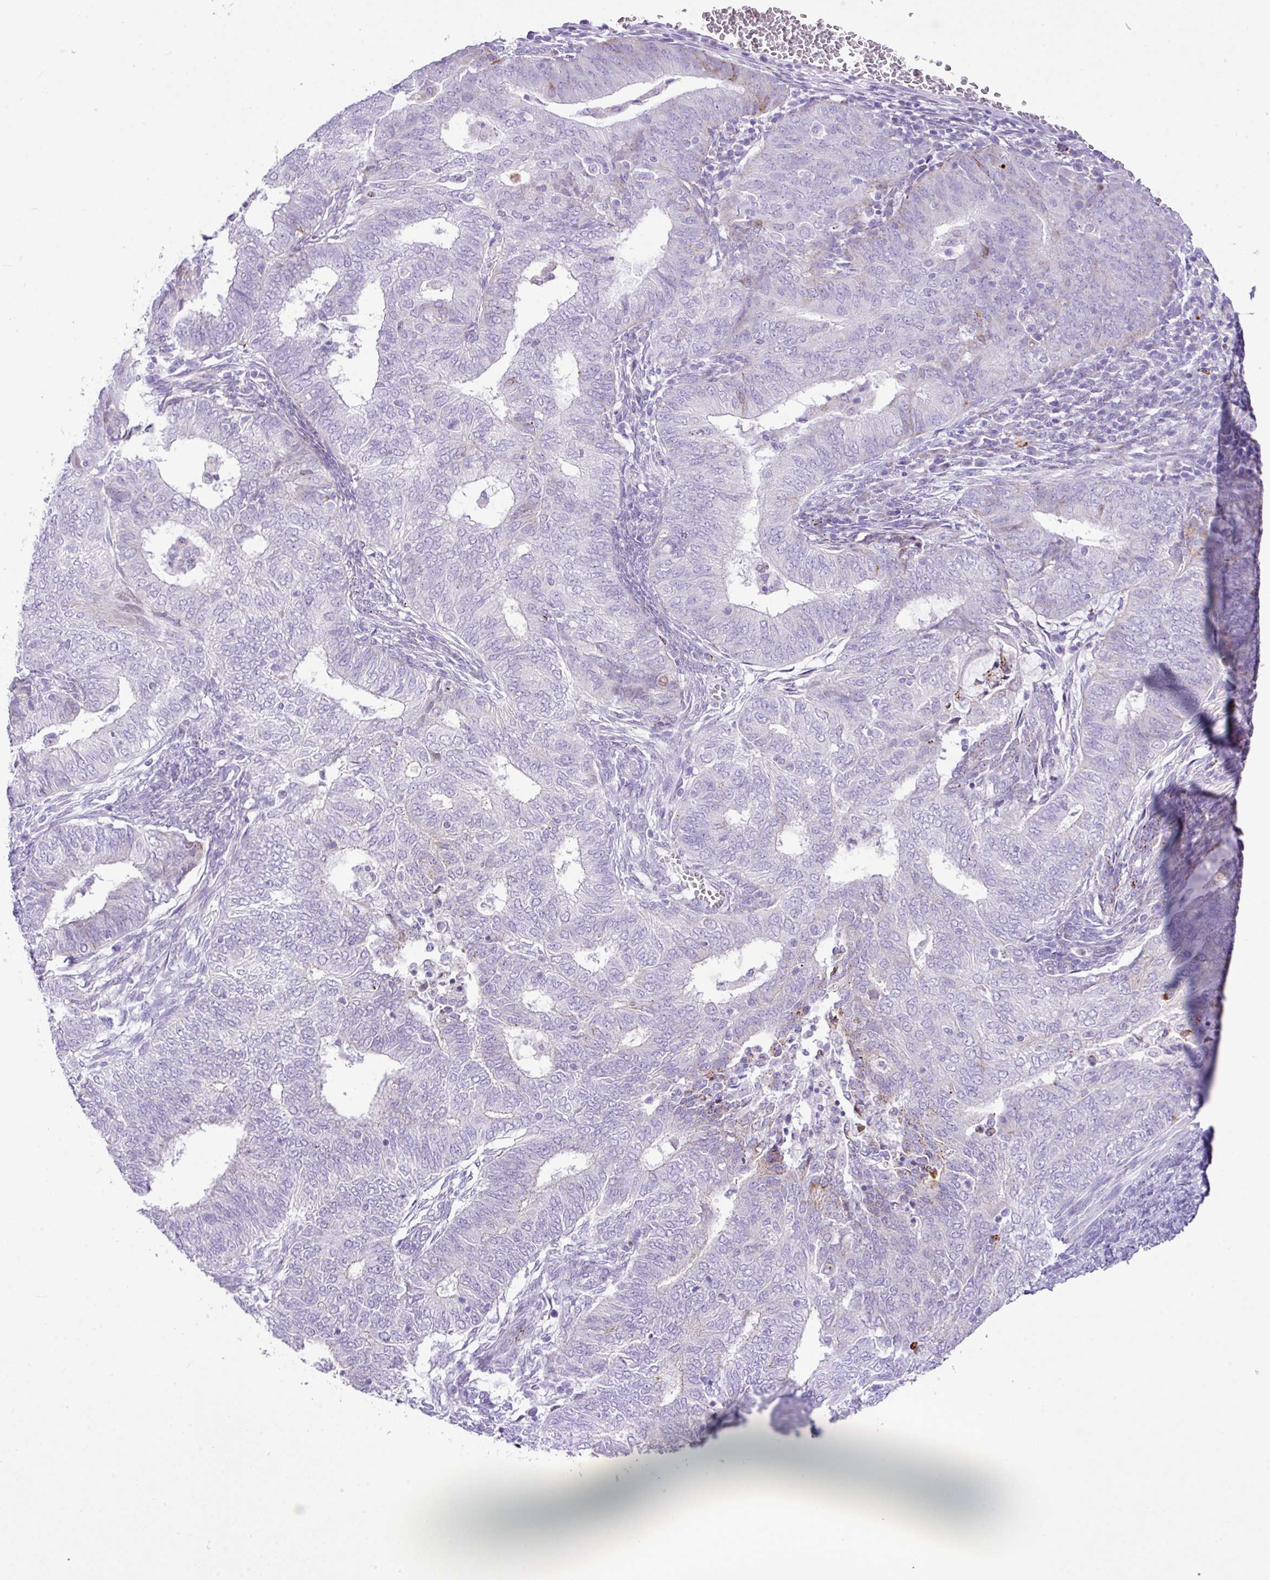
{"staining": {"intensity": "negative", "quantity": "none", "location": "none"}, "tissue": "endometrial cancer", "cell_type": "Tumor cells", "image_type": "cancer", "snomed": [{"axis": "morphology", "description": "Adenocarcinoma, NOS"}, {"axis": "topography", "description": "Endometrium"}], "caption": "The image demonstrates no significant staining in tumor cells of adenocarcinoma (endometrial).", "gene": "RCAN2", "patient": {"sex": "female", "age": 62}}